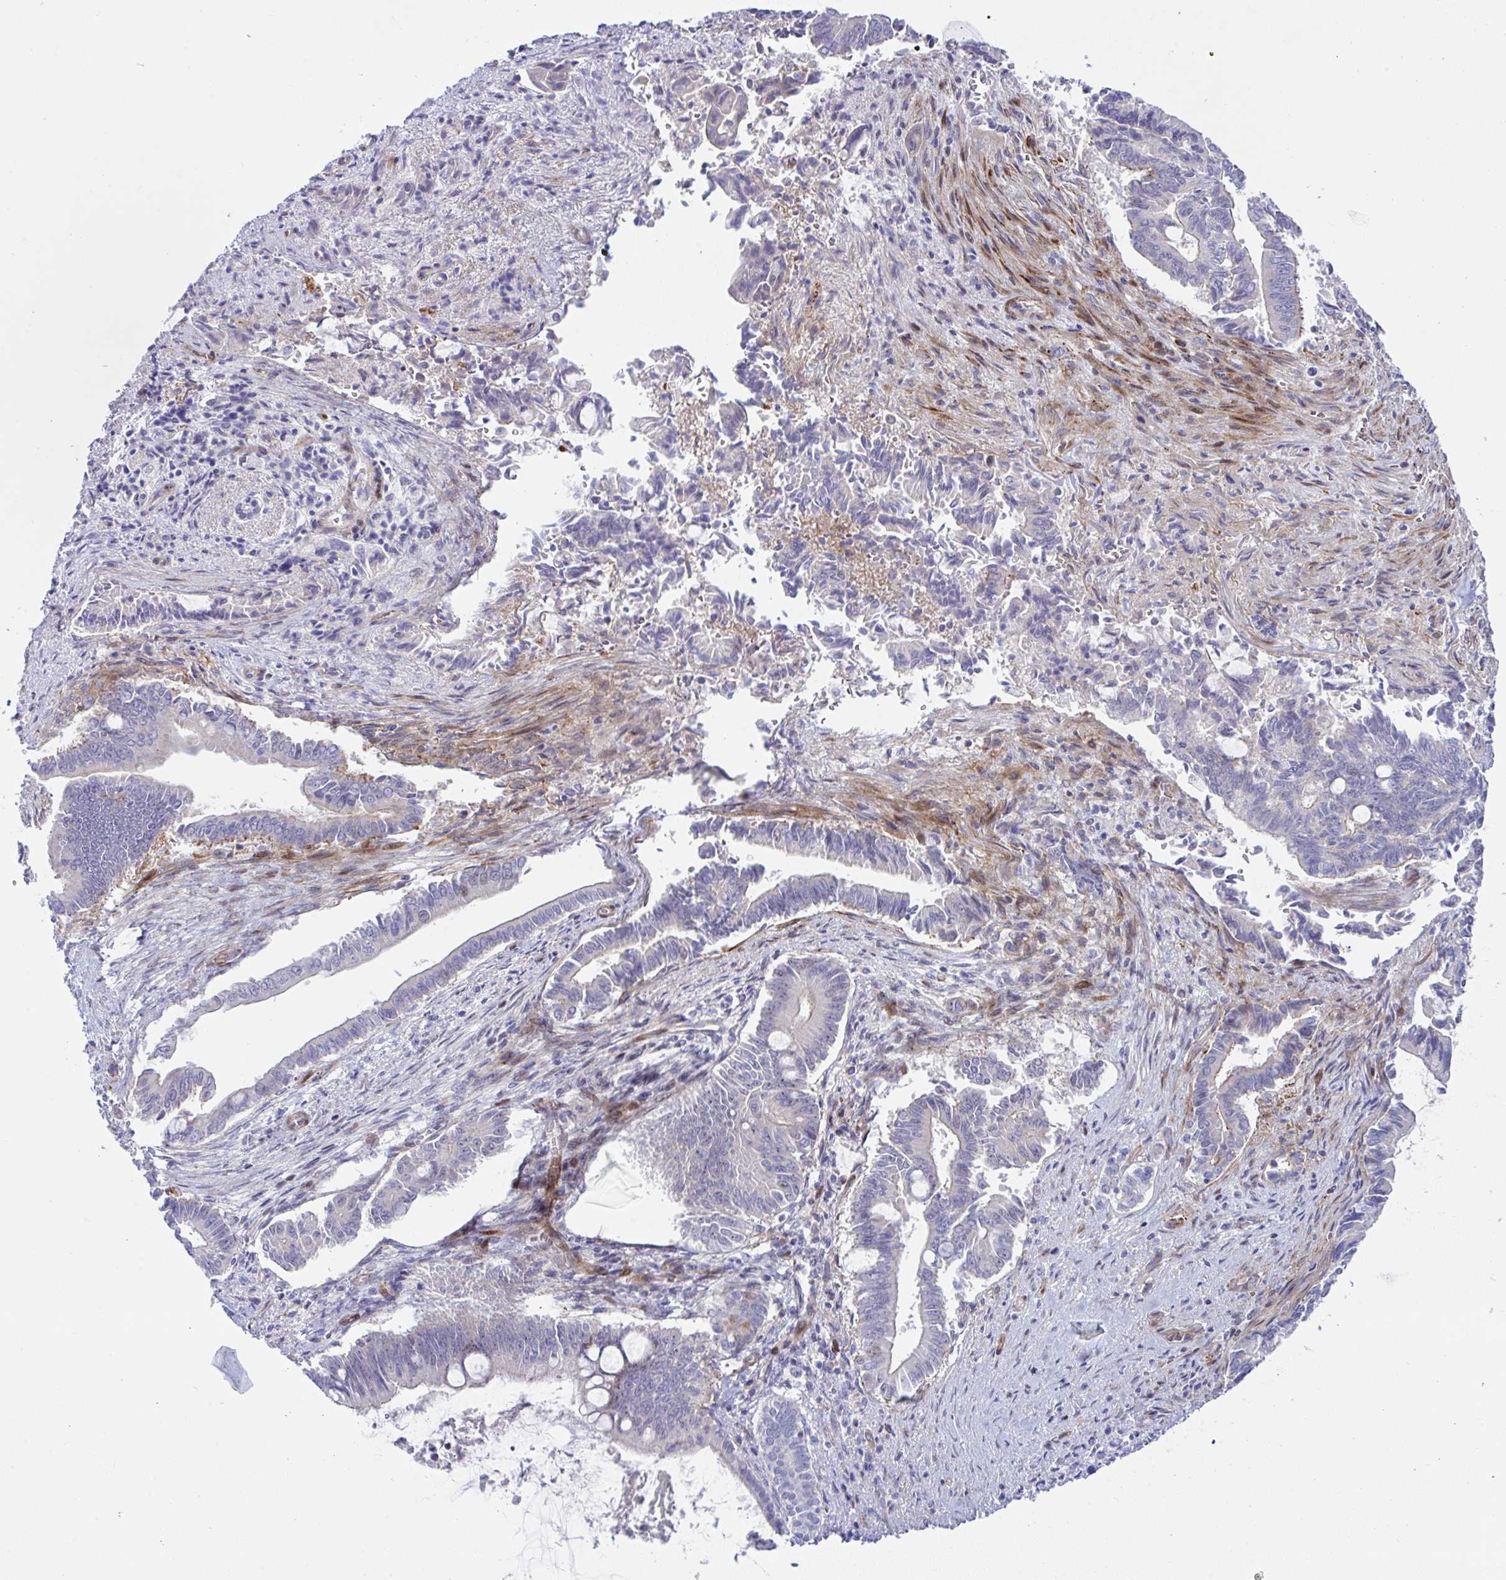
{"staining": {"intensity": "negative", "quantity": "none", "location": "none"}, "tissue": "pancreatic cancer", "cell_type": "Tumor cells", "image_type": "cancer", "snomed": [{"axis": "morphology", "description": "Adenocarcinoma, NOS"}, {"axis": "topography", "description": "Pancreas"}], "caption": "Protein analysis of pancreatic adenocarcinoma demonstrates no significant expression in tumor cells. (Brightfield microscopy of DAB immunohistochemistry (IHC) at high magnification).", "gene": "ZNF713", "patient": {"sex": "male", "age": 68}}